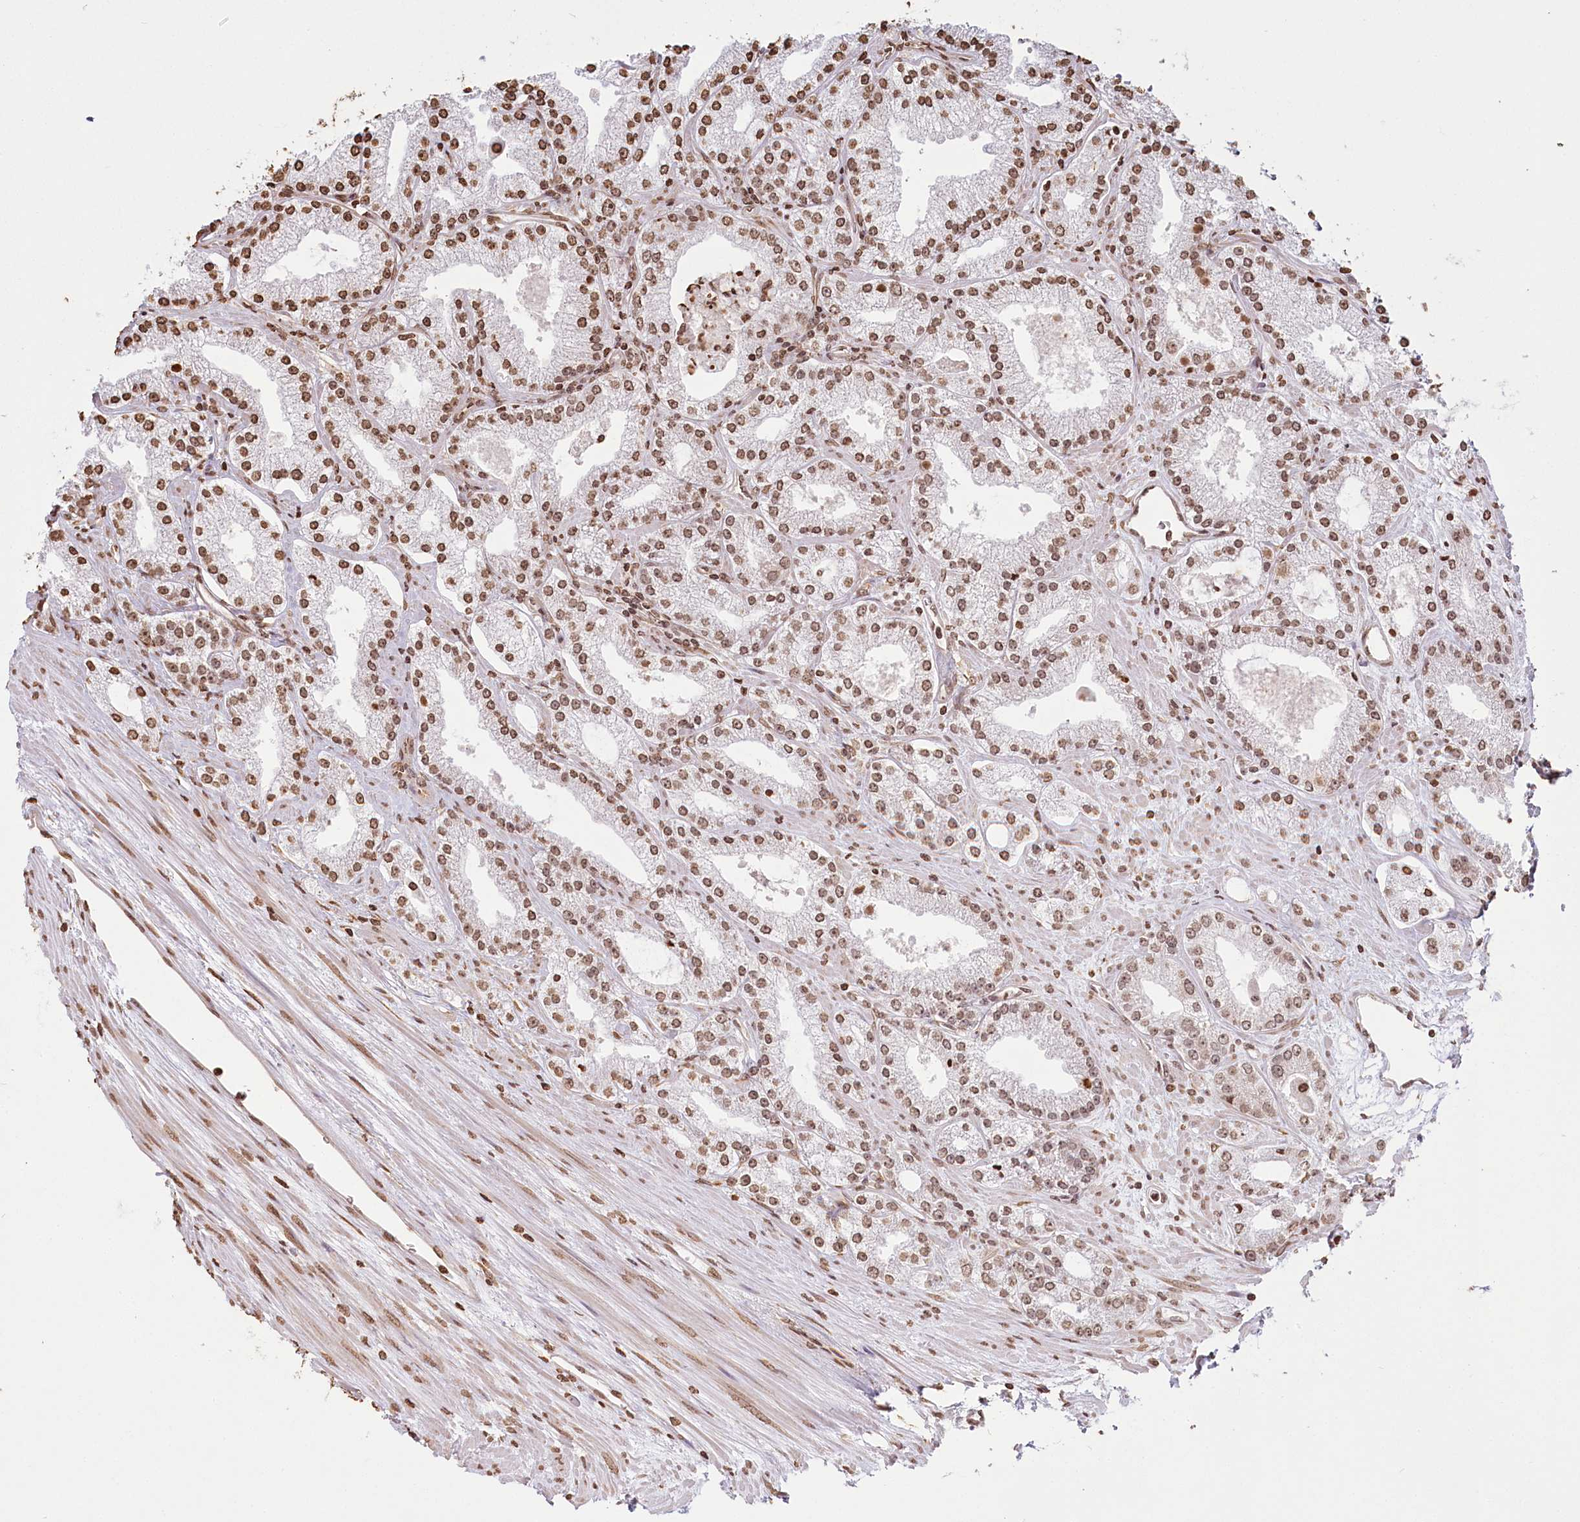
{"staining": {"intensity": "moderate", "quantity": ">75%", "location": "nuclear"}, "tissue": "prostate cancer", "cell_type": "Tumor cells", "image_type": "cancer", "snomed": [{"axis": "morphology", "description": "Adenocarcinoma, Low grade"}, {"axis": "topography", "description": "Prostate"}], "caption": "An immunohistochemistry (IHC) photomicrograph of neoplastic tissue is shown. Protein staining in brown highlights moderate nuclear positivity in prostate cancer (low-grade adenocarcinoma) within tumor cells.", "gene": "FAM13A", "patient": {"sex": "male", "age": 69}}